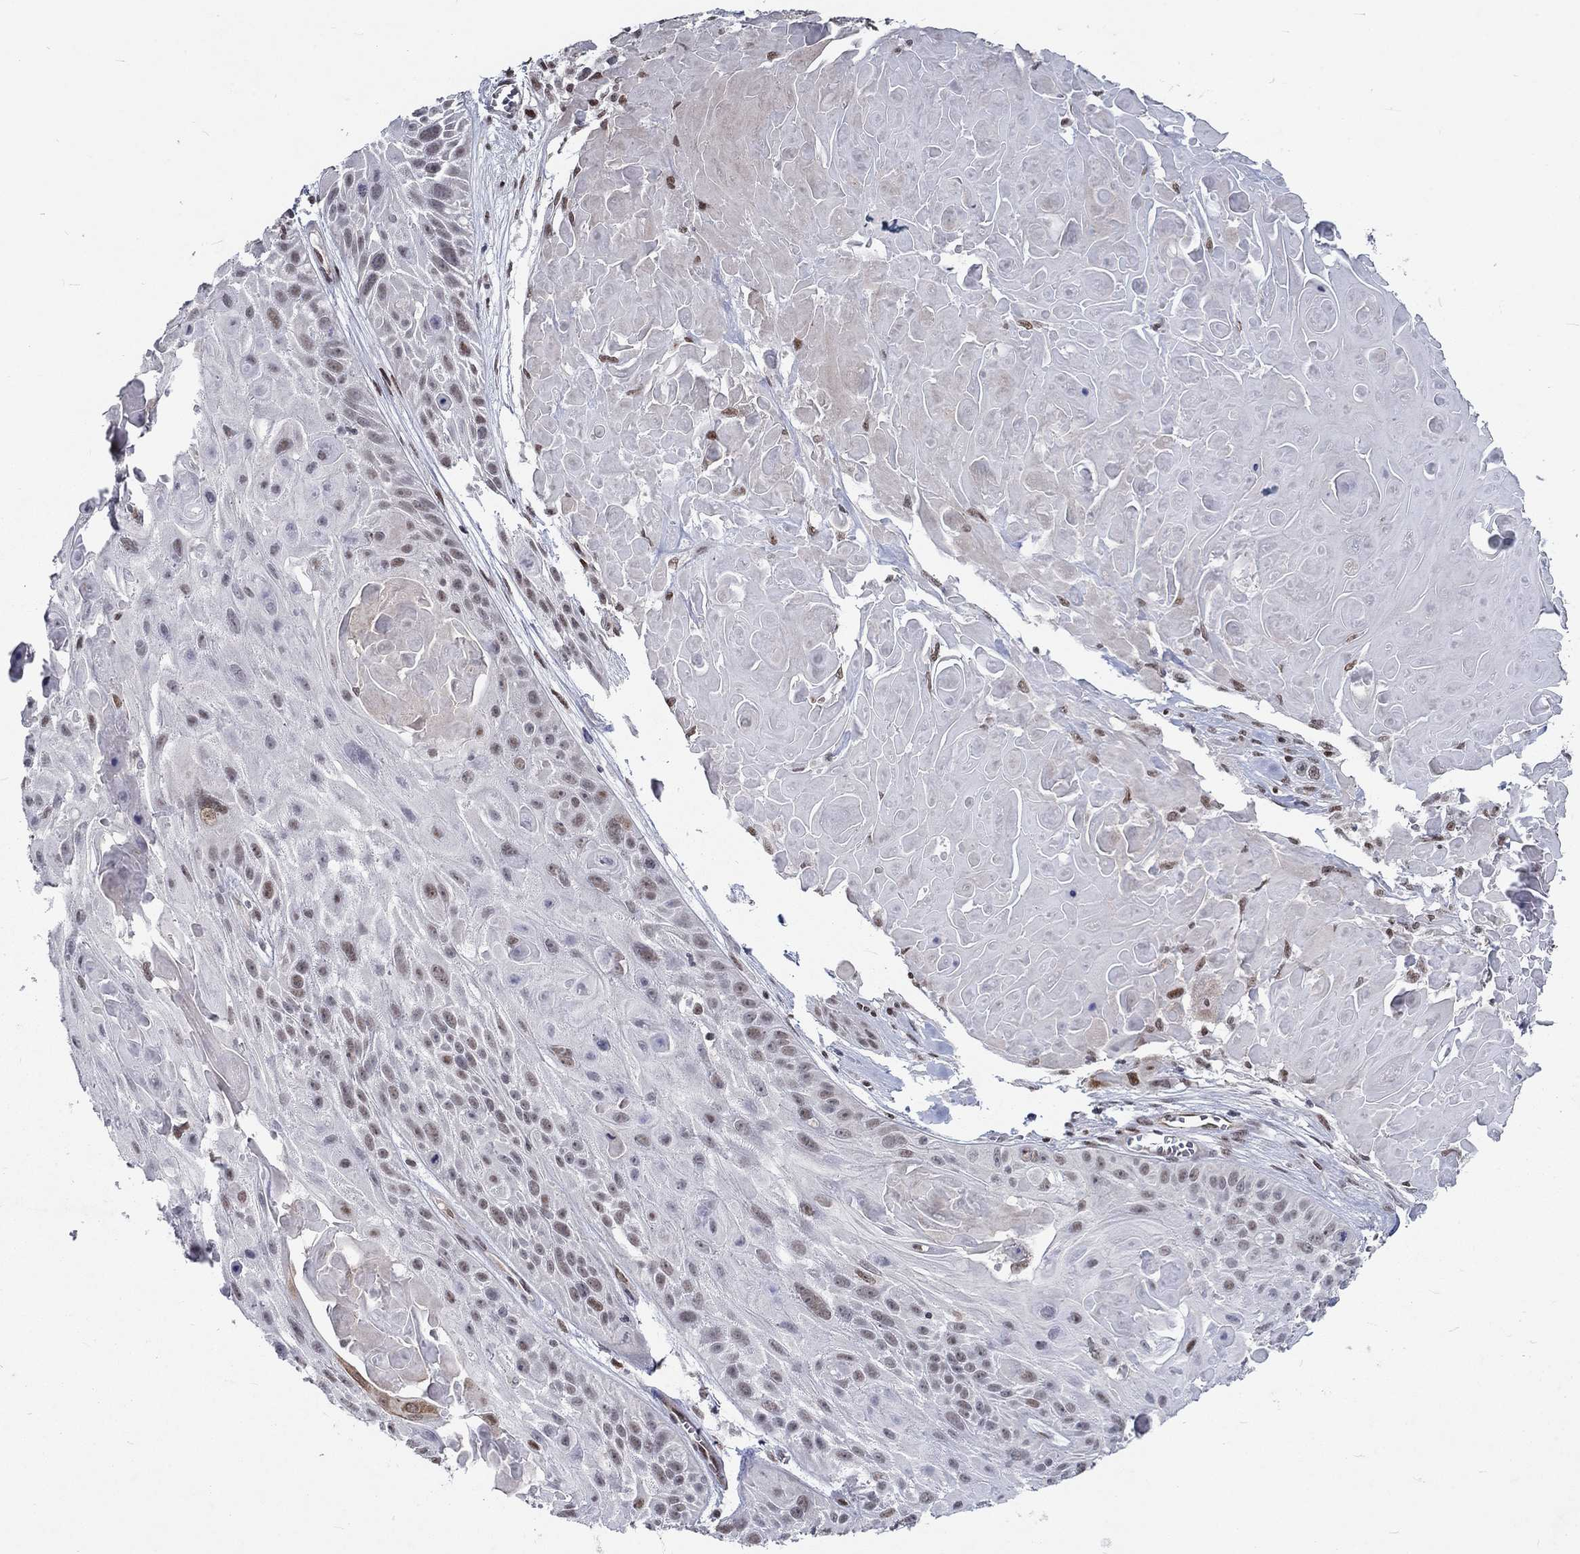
{"staining": {"intensity": "moderate", "quantity": "<25%", "location": "nuclear"}, "tissue": "skin cancer", "cell_type": "Tumor cells", "image_type": "cancer", "snomed": [{"axis": "morphology", "description": "Squamous cell carcinoma, NOS"}, {"axis": "topography", "description": "Skin"}, {"axis": "topography", "description": "Anal"}], "caption": "A histopathology image showing moderate nuclear expression in about <25% of tumor cells in squamous cell carcinoma (skin), as visualized by brown immunohistochemical staining.", "gene": "ZBED1", "patient": {"sex": "female", "age": 75}}